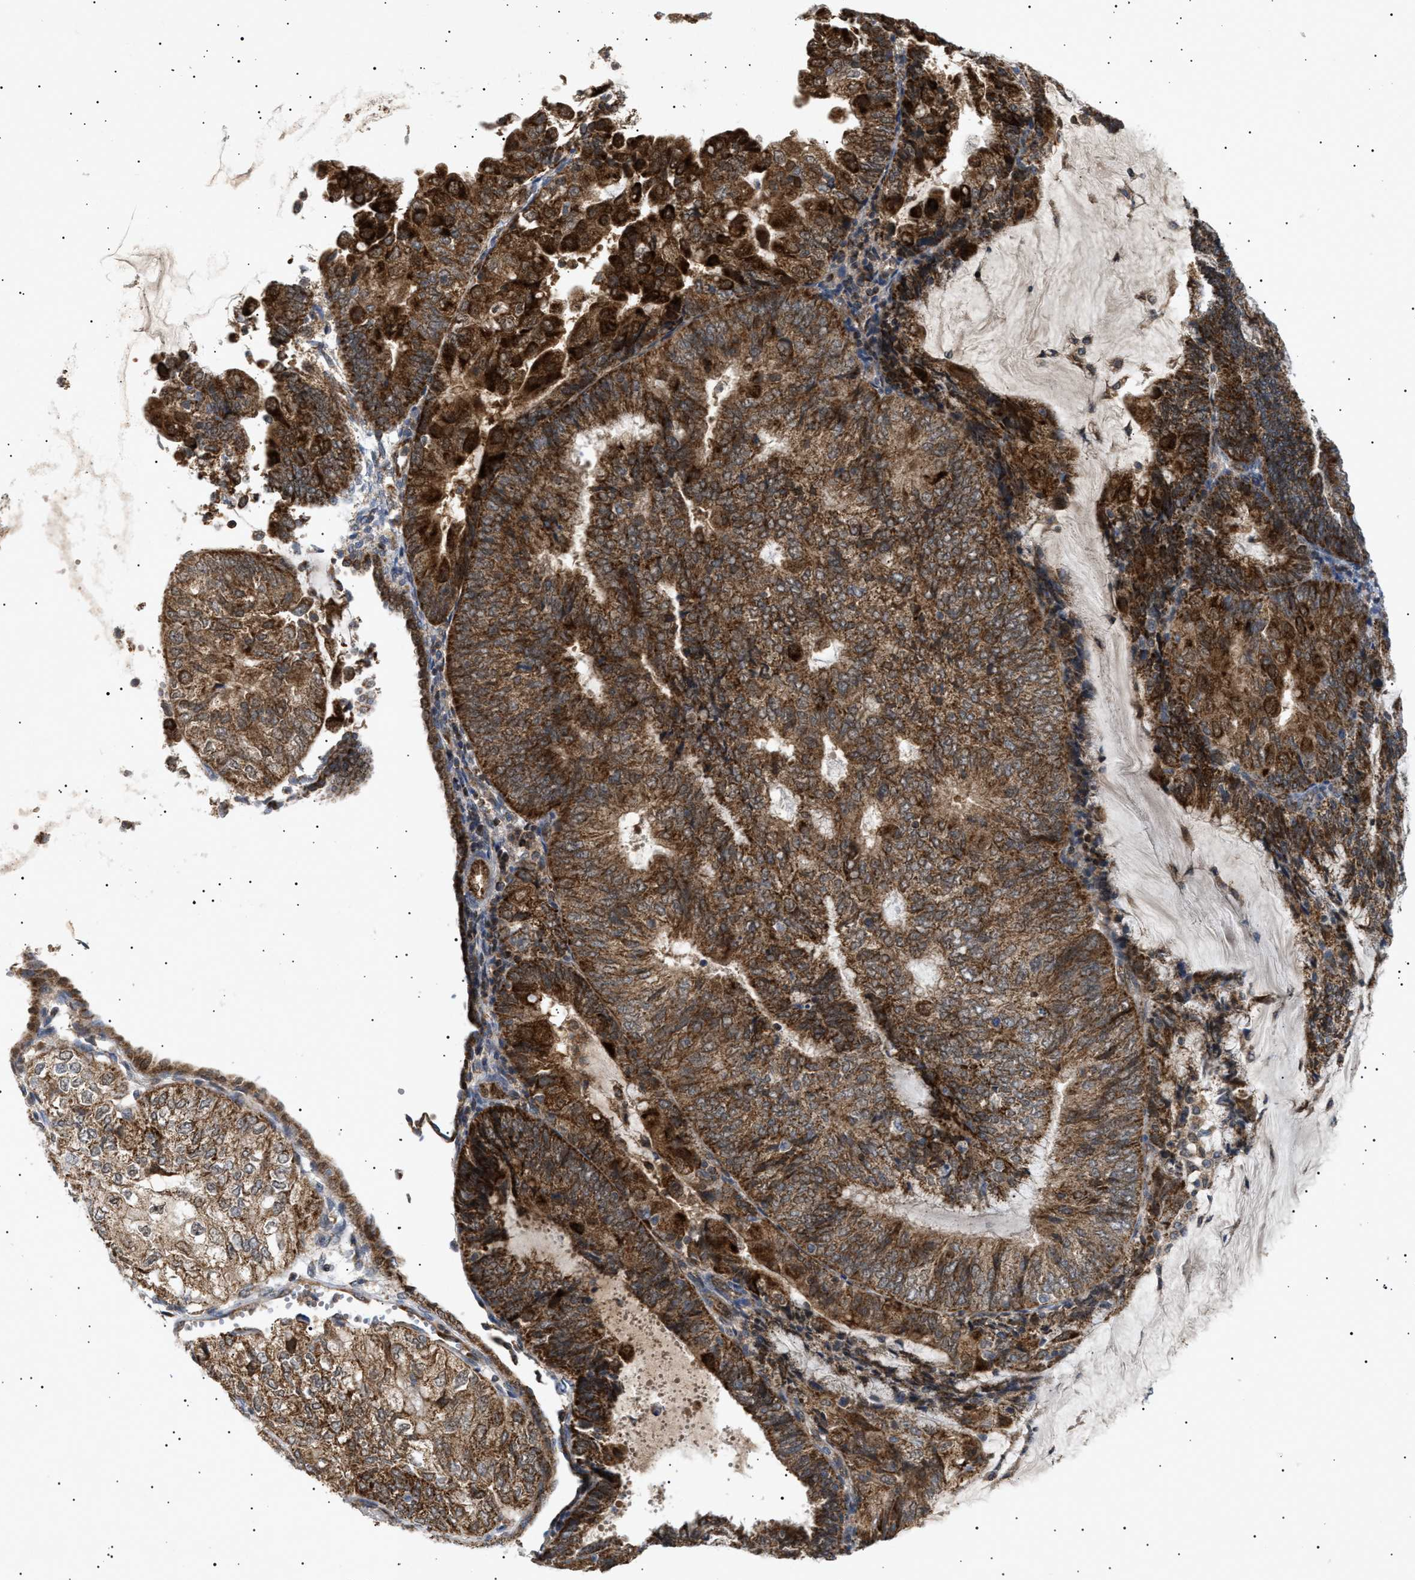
{"staining": {"intensity": "strong", "quantity": ">75%", "location": "cytoplasmic/membranous"}, "tissue": "endometrial cancer", "cell_type": "Tumor cells", "image_type": "cancer", "snomed": [{"axis": "morphology", "description": "Adenocarcinoma, NOS"}, {"axis": "topography", "description": "Endometrium"}], "caption": "This is a histology image of immunohistochemistry staining of endometrial cancer (adenocarcinoma), which shows strong positivity in the cytoplasmic/membranous of tumor cells.", "gene": "SIRT5", "patient": {"sex": "female", "age": 81}}